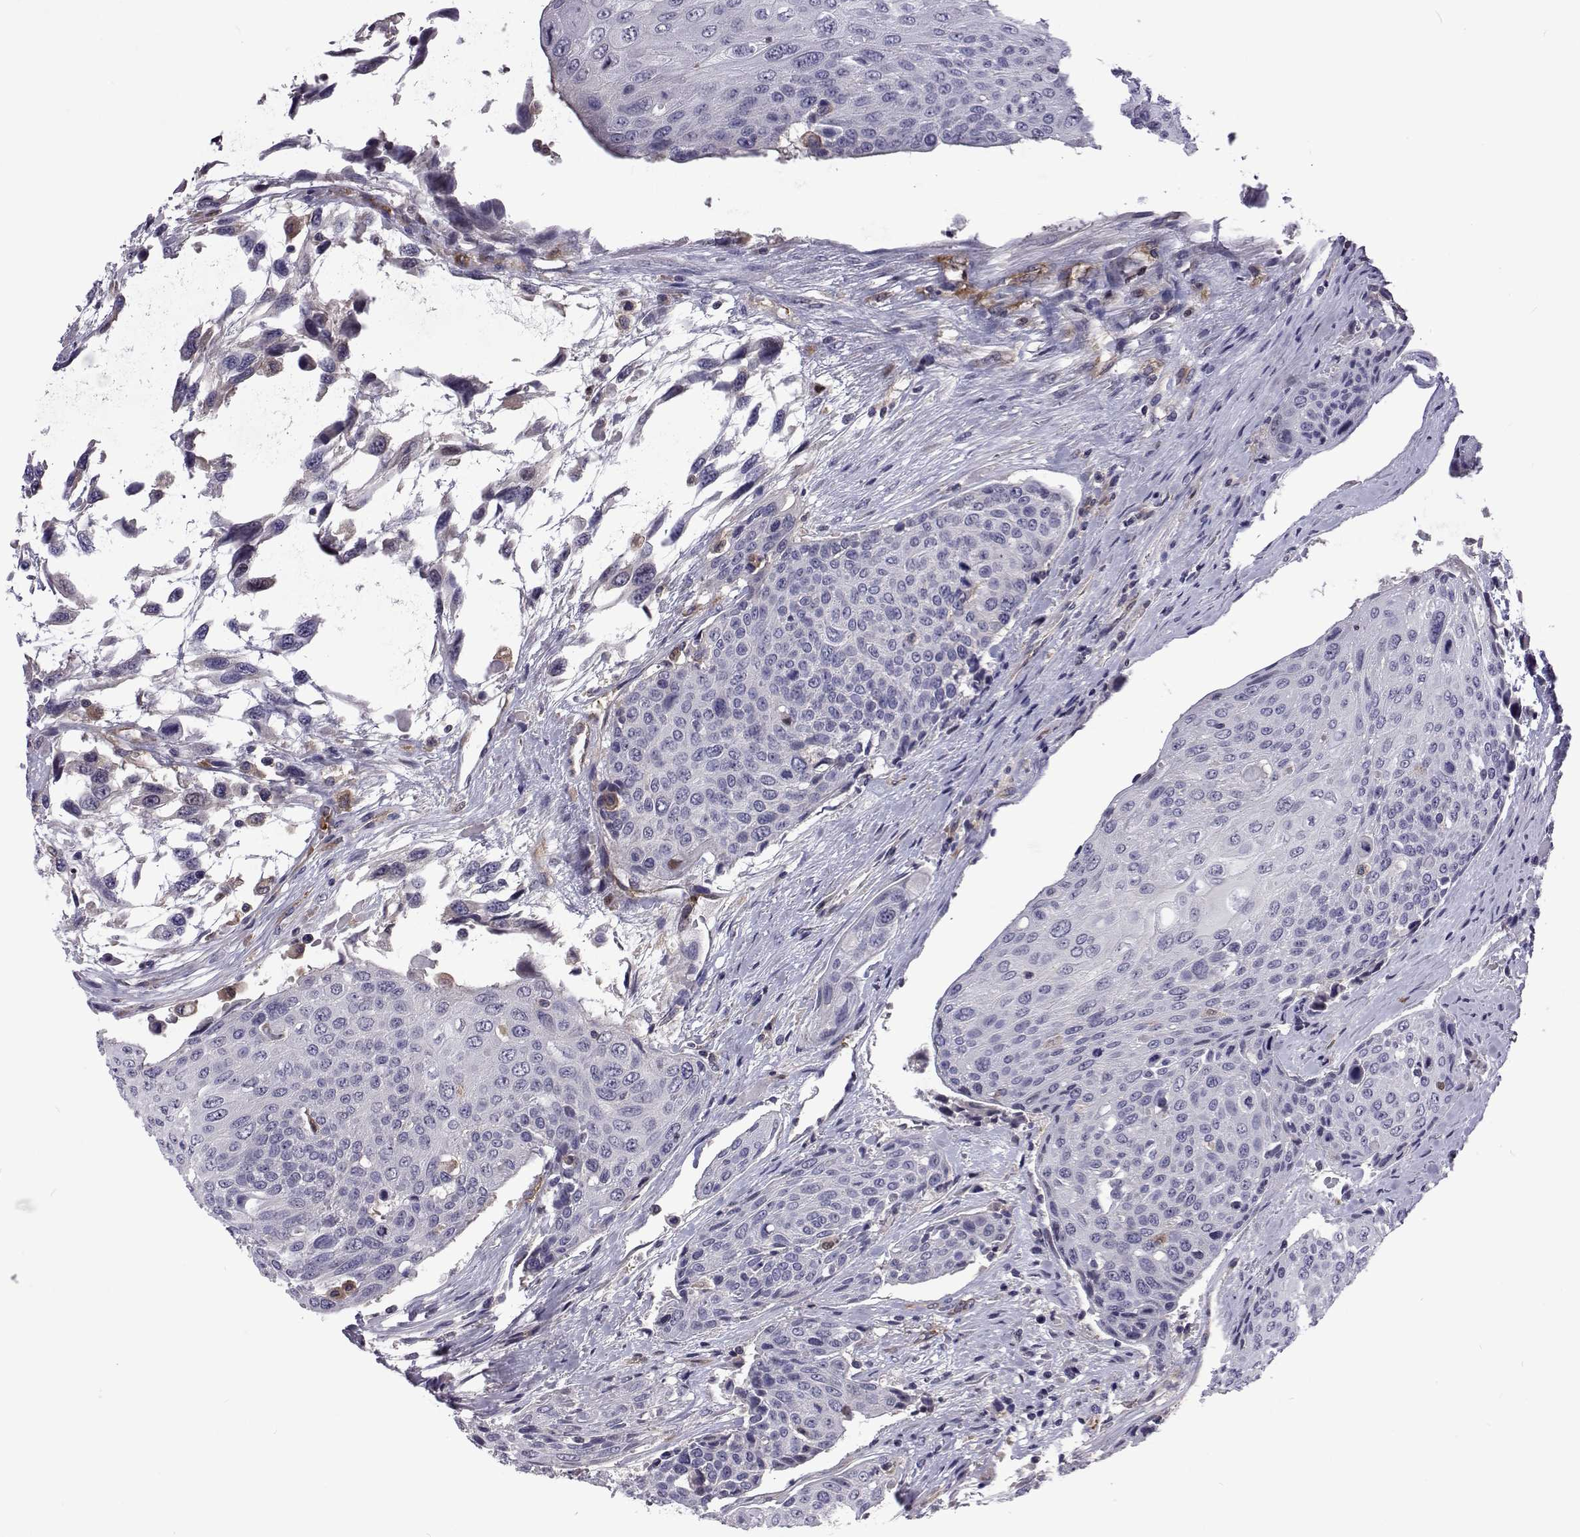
{"staining": {"intensity": "negative", "quantity": "none", "location": "none"}, "tissue": "urothelial cancer", "cell_type": "Tumor cells", "image_type": "cancer", "snomed": [{"axis": "morphology", "description": "Urothelial carcinoma, High grade"}, {"axis": "topography", "description": "Urinary bladder"}], "caption": "High power microscopy micrograph of an immunohistochemistry (IHC) photomicrograph of high-grade urothelial carcinoma, revealing no significant positivity in tumor cells. (DAB immunohistochemistry, high magnification).", "gene": "TCF15", "patient": {"sex": "female", "age": 70}}